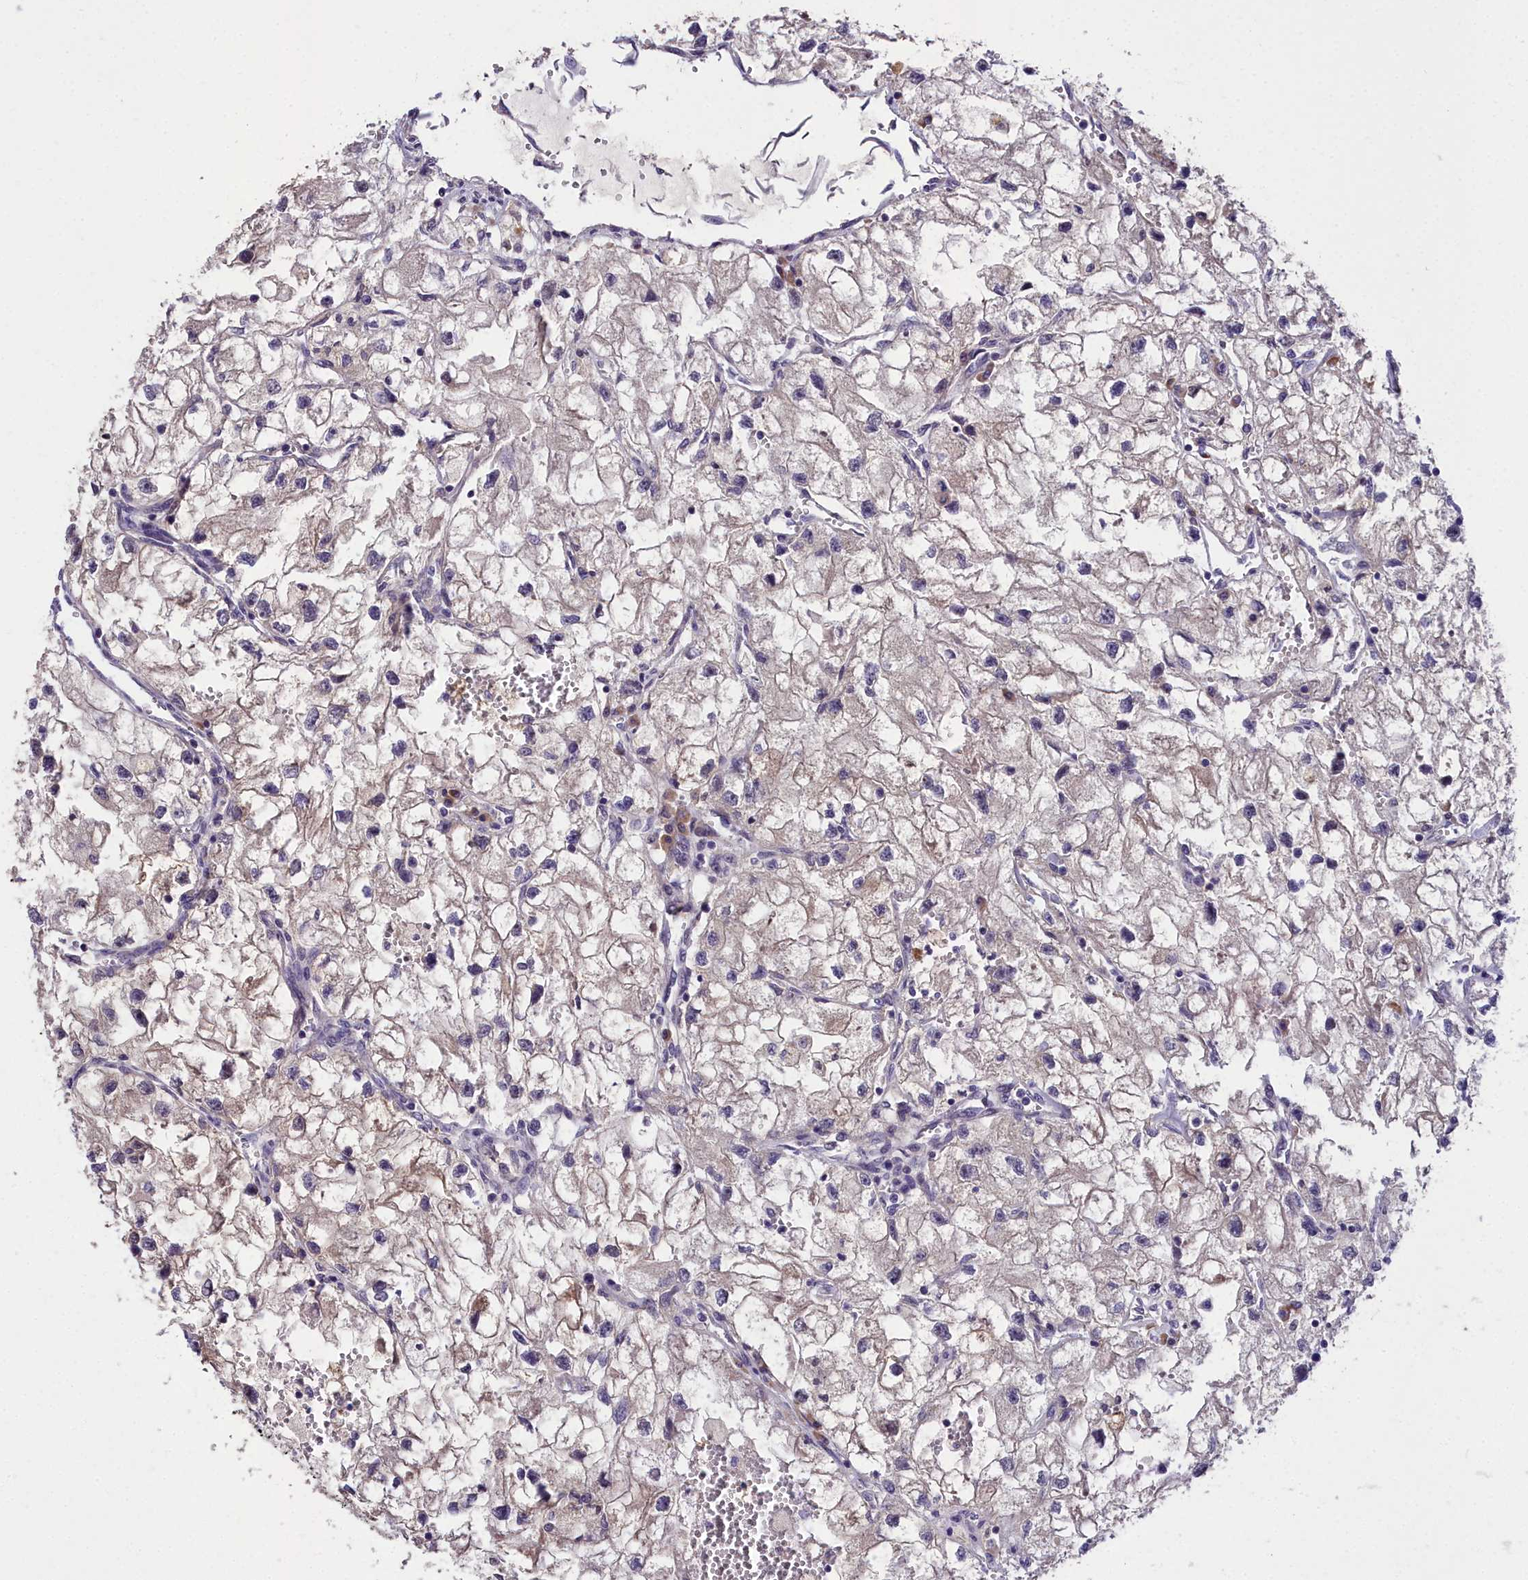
{"staining": {"intensity": "negative", "quantity": "none", "location": "none"}, "tissue": "renal cancer", "cell_type": "Tumor cells", "image_type": "cancer", "snomed": [{"axis": "morphology", "description": "Adenocarcinoma, NOS"}, {"axis": "topography", "description": "Kidney"}], "caption": "Tumor cells are negative for protein expression in human renal adenocarcinoma.", "gene": "ZNF333", "patient": {"sex": "female", "age": 70}}